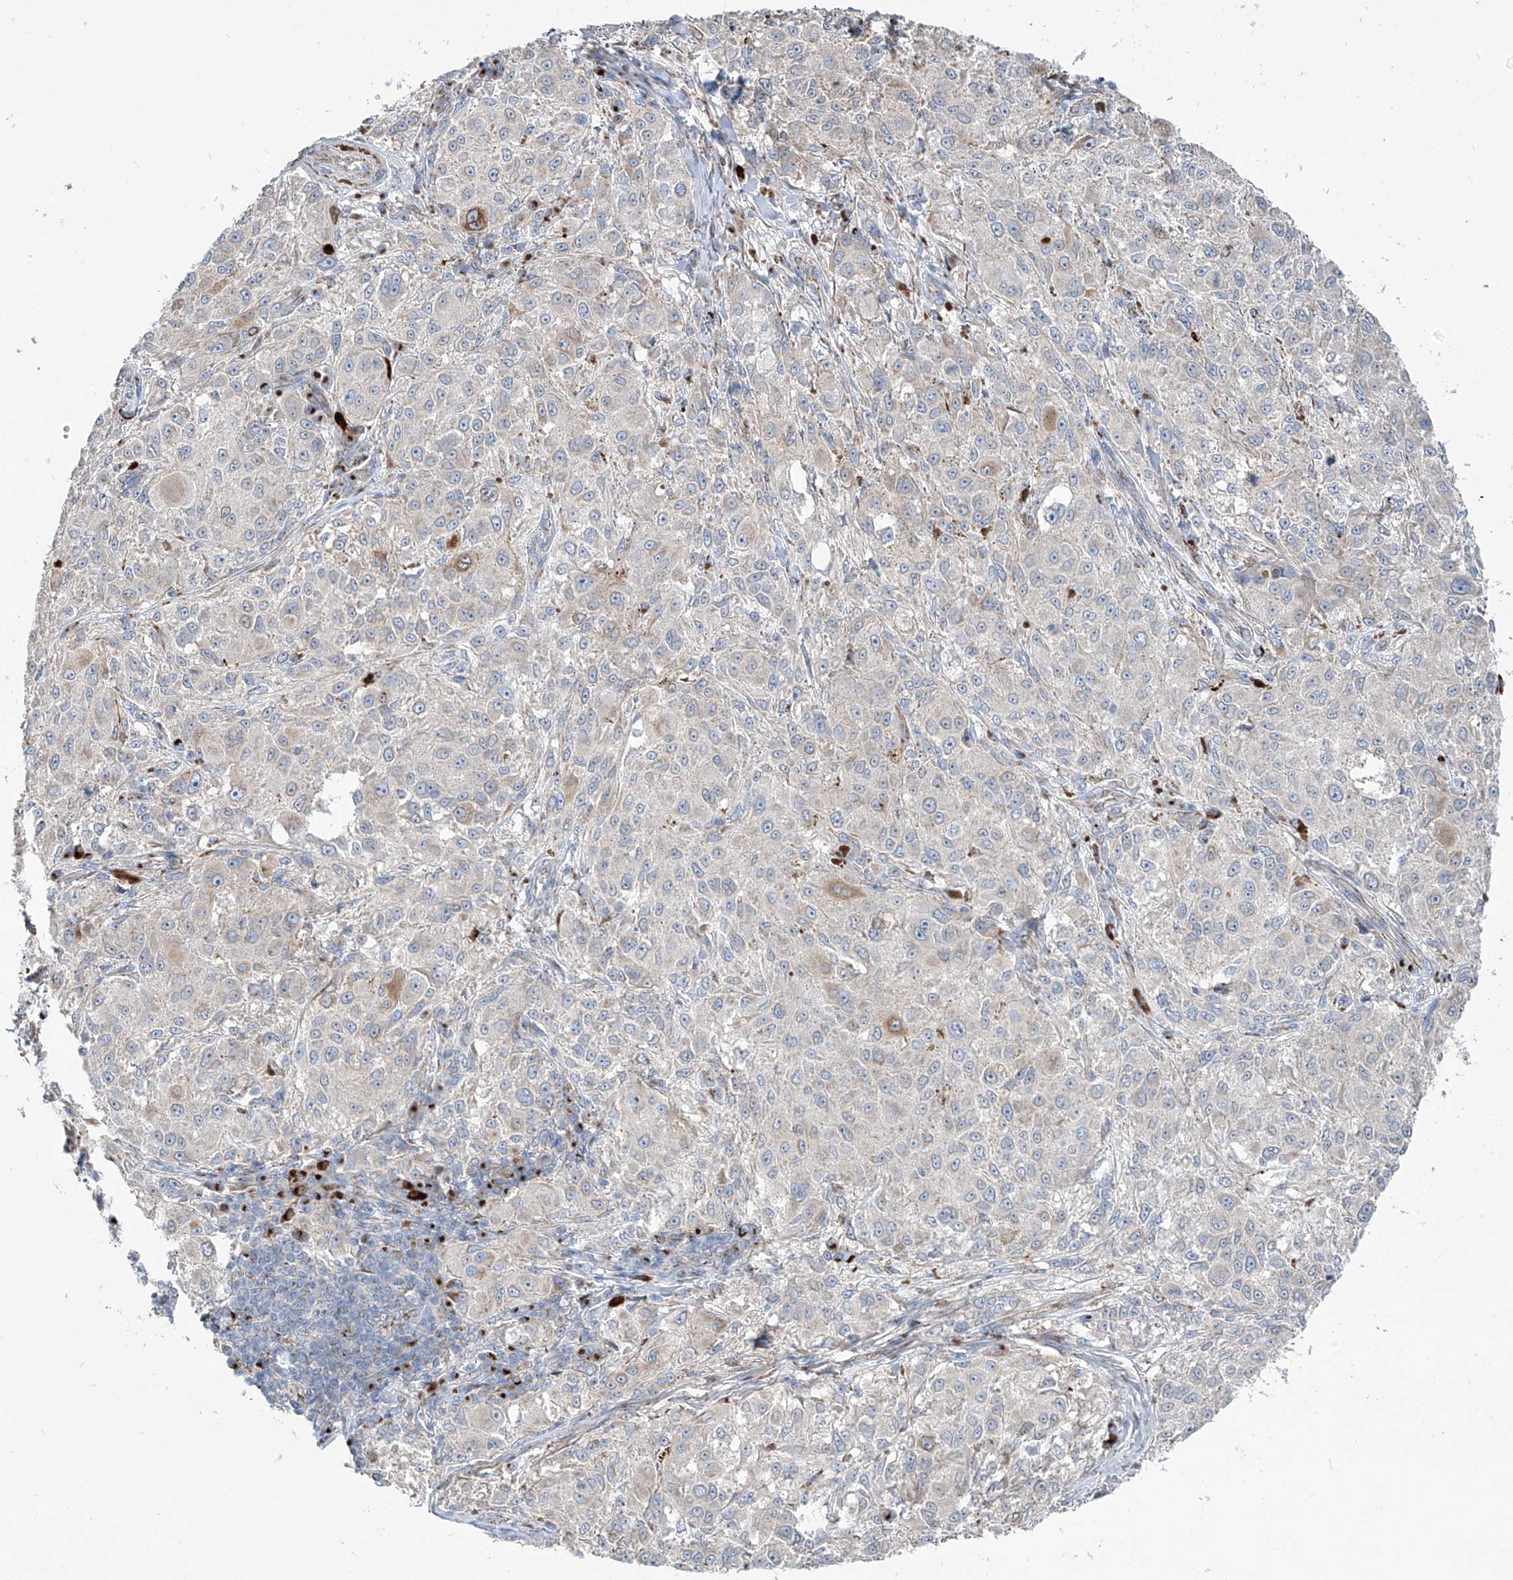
{"staining": {"intensity": "weak", "quantity": "<25%", "location": "cytoplasmic/membranous"}, "tissue": "melanoma", "cell_type": "Tumor cells", "image_type": "cancer", "snomed": [{"axis": "morphology", "description": "Necrosis, NOS"}, {"axis": "morphology", "description": "Malignant melanoma, NOS"}, {"axis": "topography", "description": "Skin"}], "caption": "Melanoma stained for a protein using immunohistochemistry reveals no expression tumor cells.", "gene": "CDH5", "patient": {"sex": "female", "age": 87}}